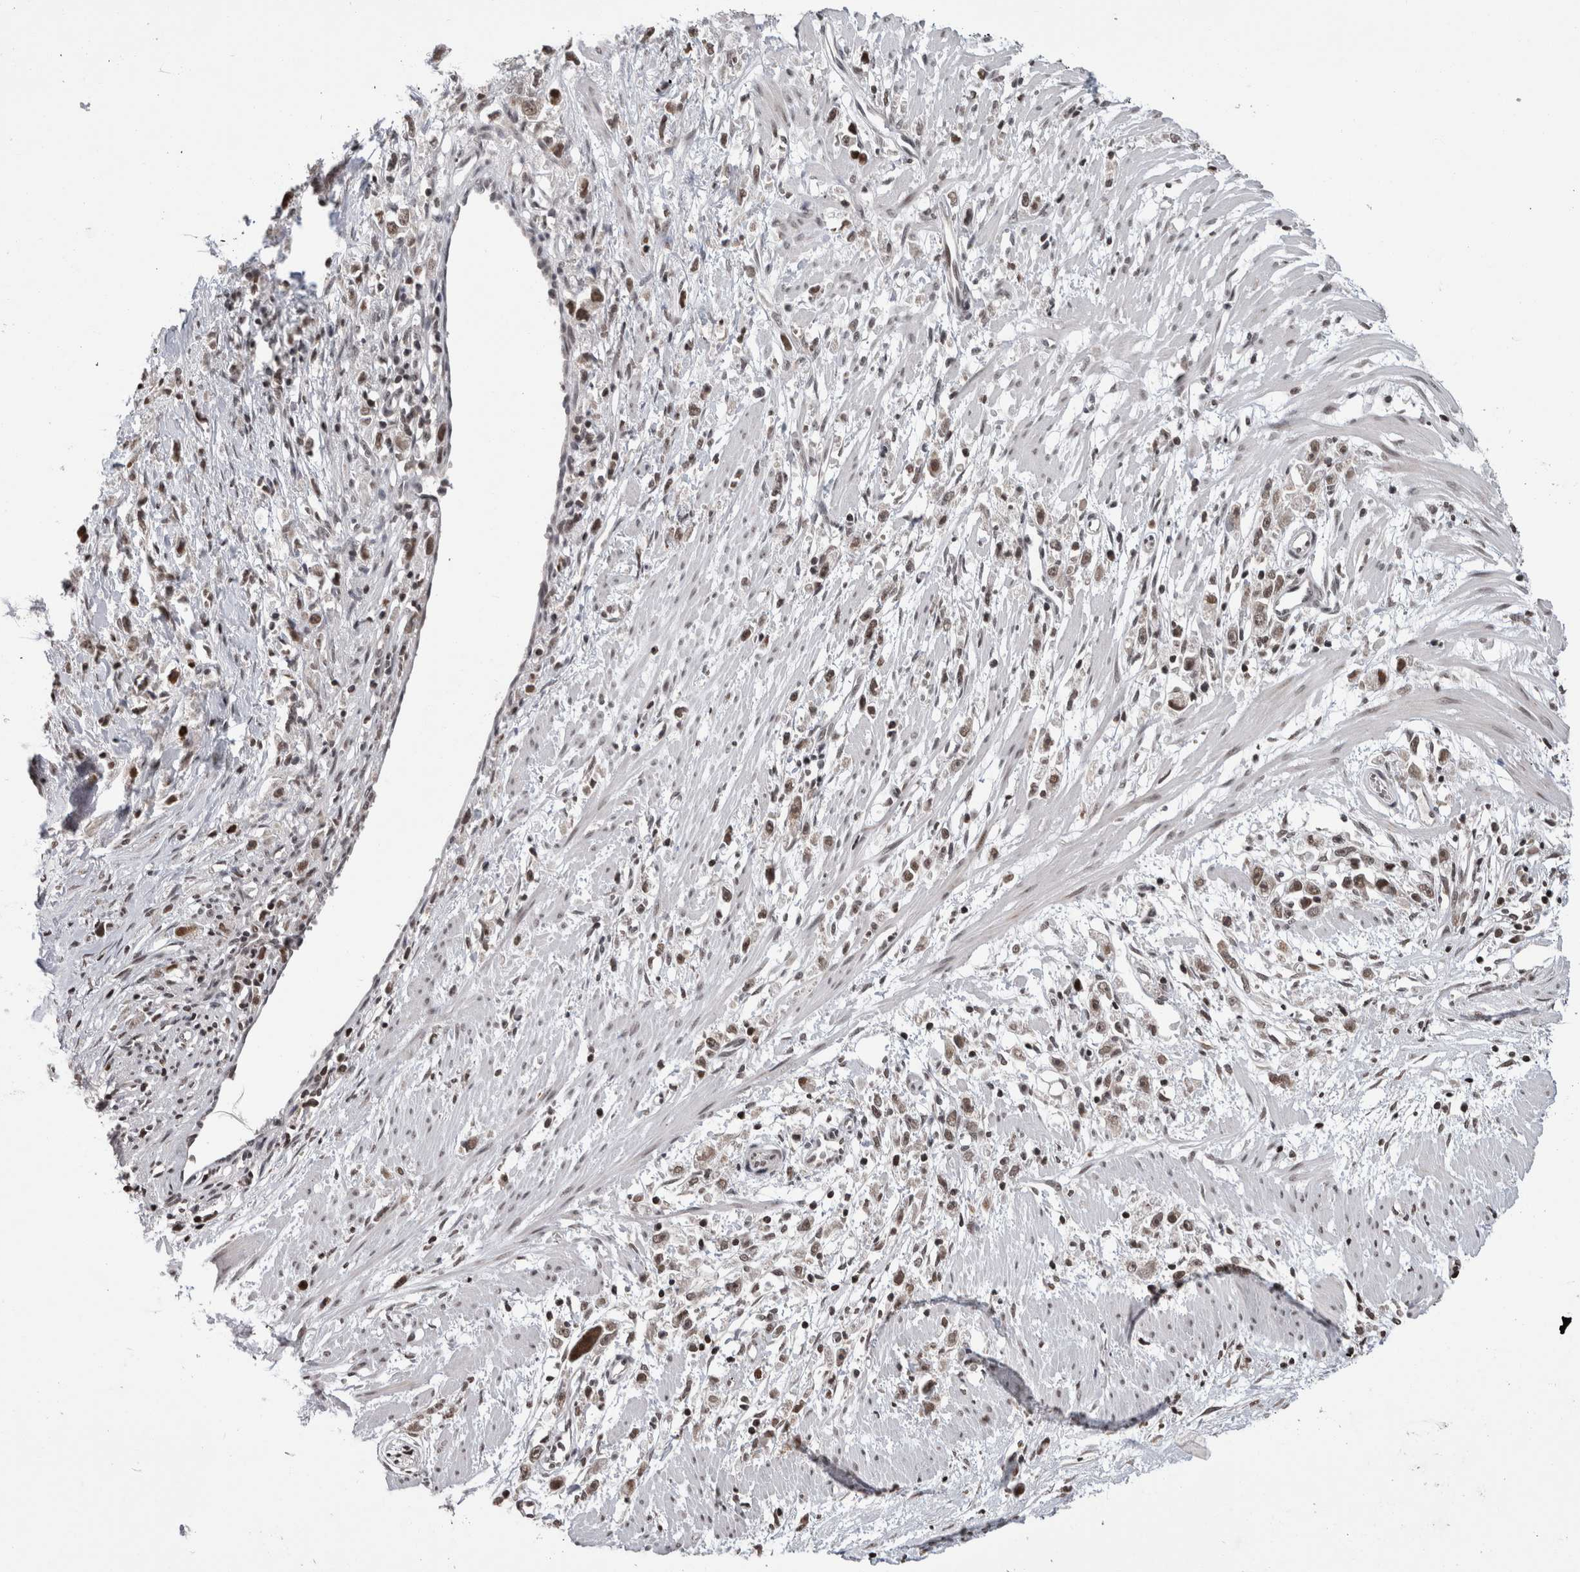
{"staining": {"intensity": "moderate", "quantity": ">75%", "location": "nuclear"}, "tissue": "stomach cancer", "cell_type": "Tumor cells", "image_type": "cancer", "snomed": [{"axis": "morphology", "description": "Adenocarcinoma, NOS"}, {"axis": "topography", "description": "Stomach"}], "caption": "A micrograph of adenocarcinoma (stomach) stained for a protein exhibits moderate nuclear brown staining in tumor cells.", "gene": "ZBTB11", "patient": {"sex": "female", "age": 59}}